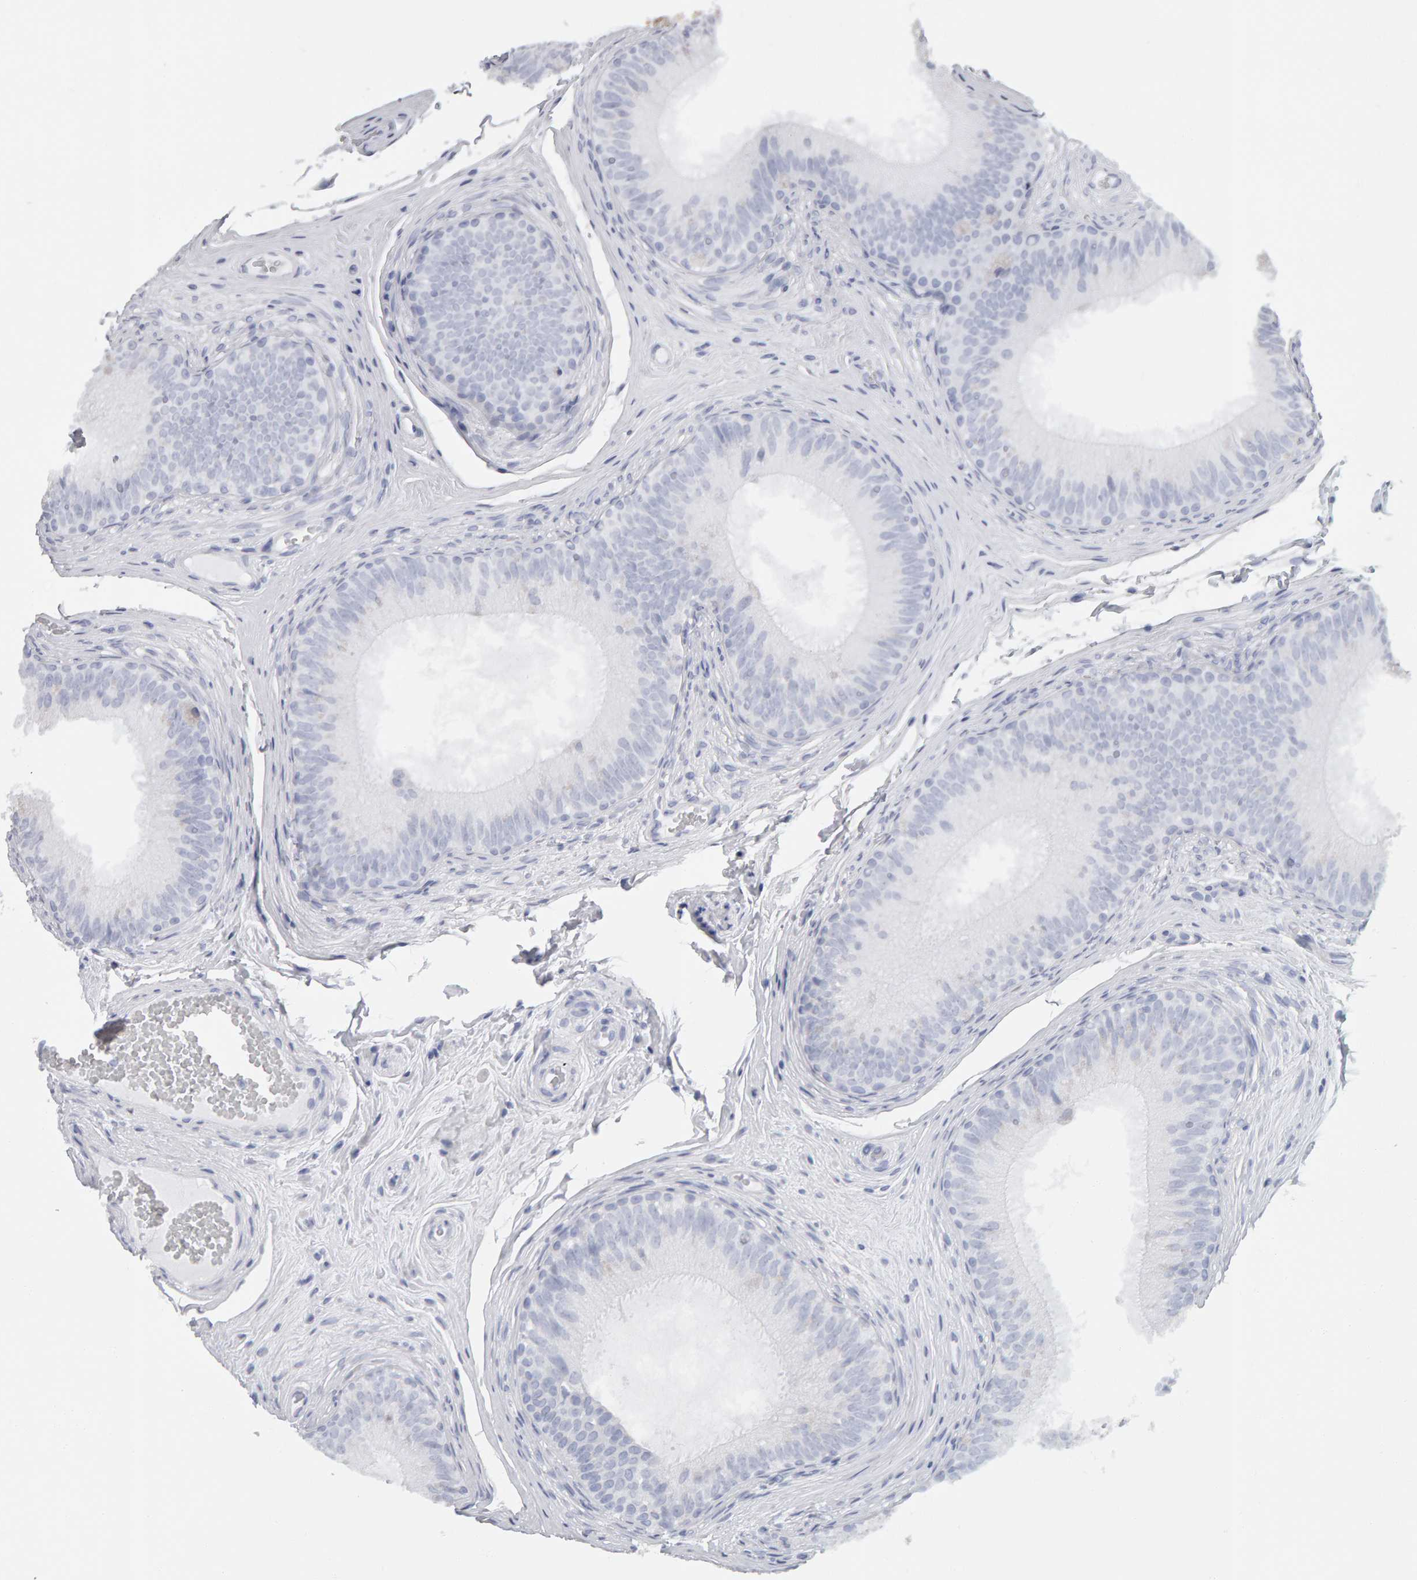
{"staining": {"intensity": "moderate", "quantity": "25%-75%", "location": "cytoplasmic/membranous"}, "tissue": "epididymis", "cell_type": "Glandular cells", "image_type": "normal", "snomed": [{"axis": "morphology", "description": "Normal tissue, NOS"}, {"axis": "topography", "description": "Epididymis"}], "caption": "Immunohistochemical staining of benign epididymis reveals 25%-75% levels of moderate cytoplasmic/membranous protein expression in about 25%-75% of glandular cells.", "gene": "CTH", "patient": {"sex": "male", "age": 32}}